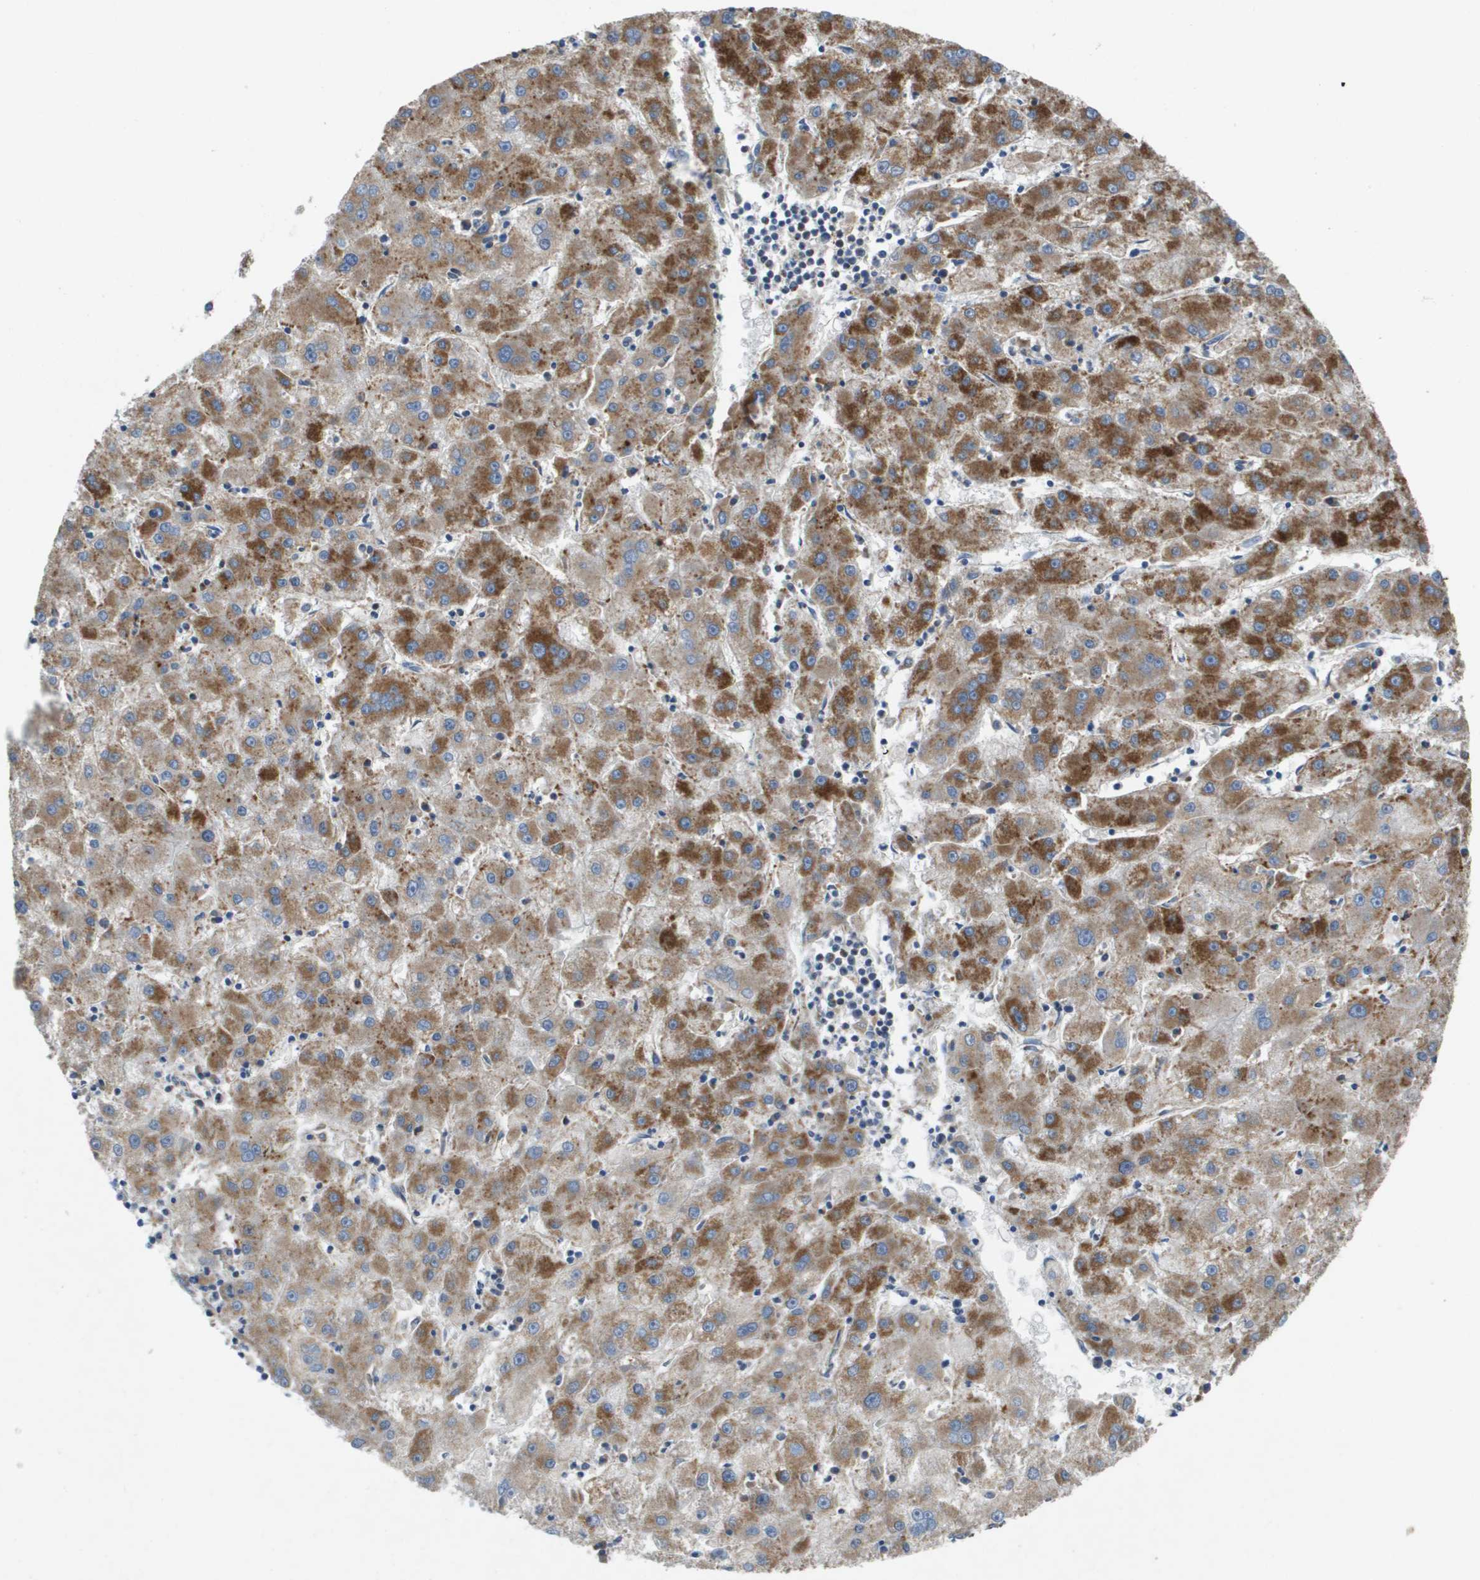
{"staining": {"intensity": "strong", "quantity": "25%-75%", "location": "cytoplasmic/membranous"}, "tissue": "liver cancer", "cell_type": "Tumor cells", "image_type": "cancer", "snomed": [{"axis": "morphology", "description": "Carcinoma, Hepatocellular, NOS"}, {"axis": "topography", "description": "Liver"}], "caption": "There is high levels of strong cytoplasmic/membranous staining in tumor cells of hepatocellular carcinoma (liver), as demonstrated by immunohistochemical staining (brown color).", "gene": "B3GNT5", "patient": {"sex": "male", "age": 72}}